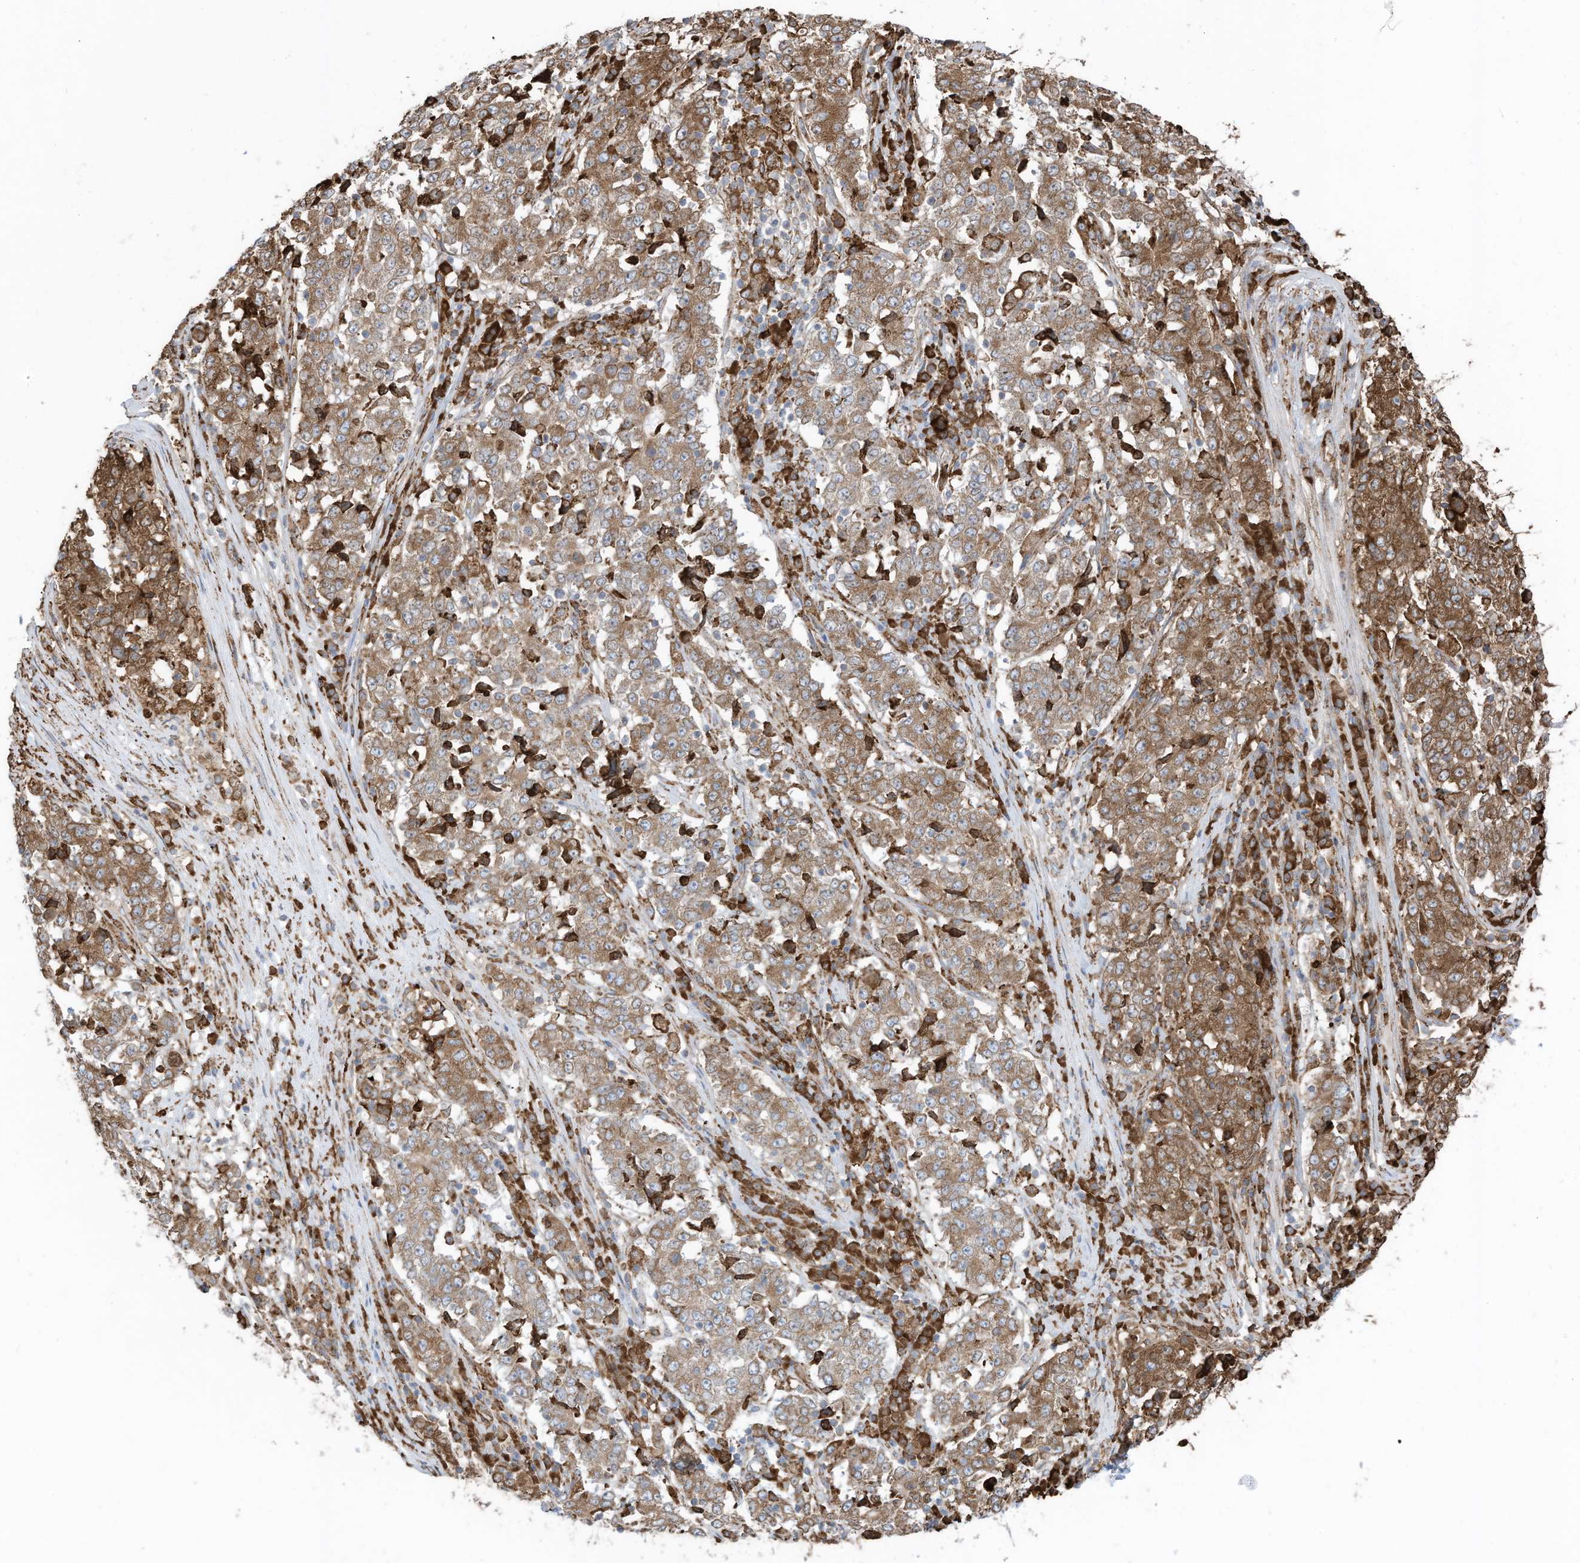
{"staining": {"intensity": "moderate", "quantity": ">75%", "location": "cytoplasmic/membranous"}, "tissue": "stomach cancer", "cell_type": "Tumor cells", "image_type": "cancer", "snomed": [{"axis": "morphology", "description": "Adenocarcinoma, NOS"}, {"axis": "topography", "description": "Stomach"}], "caption": "Protein staining by immunohistochemistry (IHC) shows moderate cytoplasmic/membranous positivity in about >75% of tumor cells in adenocarcinoma (stomach). (IHC, brightfield microscopy, high magnification).", "gene": "ZNF354C", "patient": {"sex": "male", "age": 59}}